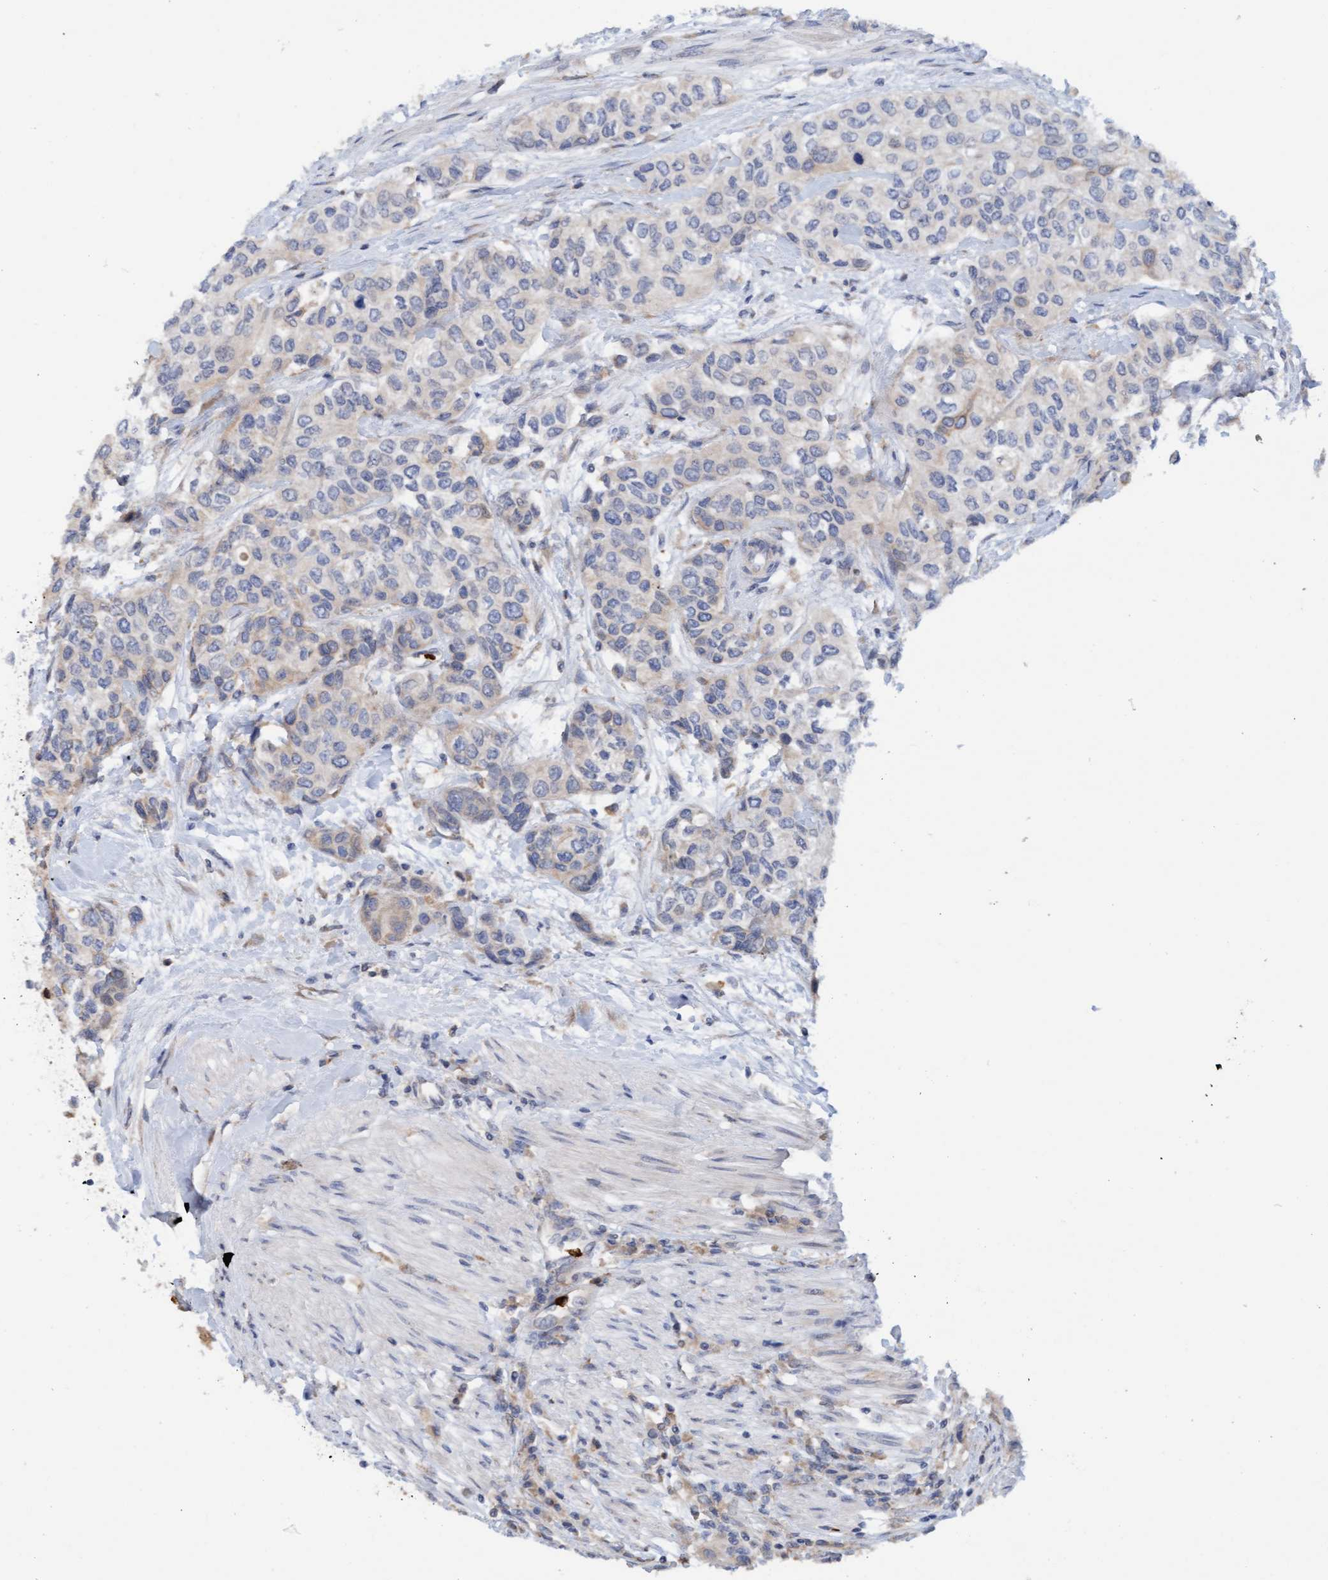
{"staining": {"intensity": "negative", "quantity": "none", "location": "none"}, "tissue": "urothelial cancer", "cell_type": "Tumor cells", "image_type": "cancer", "snomed": [{"axis": "morphology", "description": "Urothelial carcinoma, High grade"}, {"axis": "topography", "description": "Urinary bladder"}], "caption": "IHC histopathology image of high-grade urothelial carcinoma stained for a protein (brown), which demonstrates no staining in tumor cells.", "gene": "MMP8", "patient": {"sex": "female", "age": 56}}